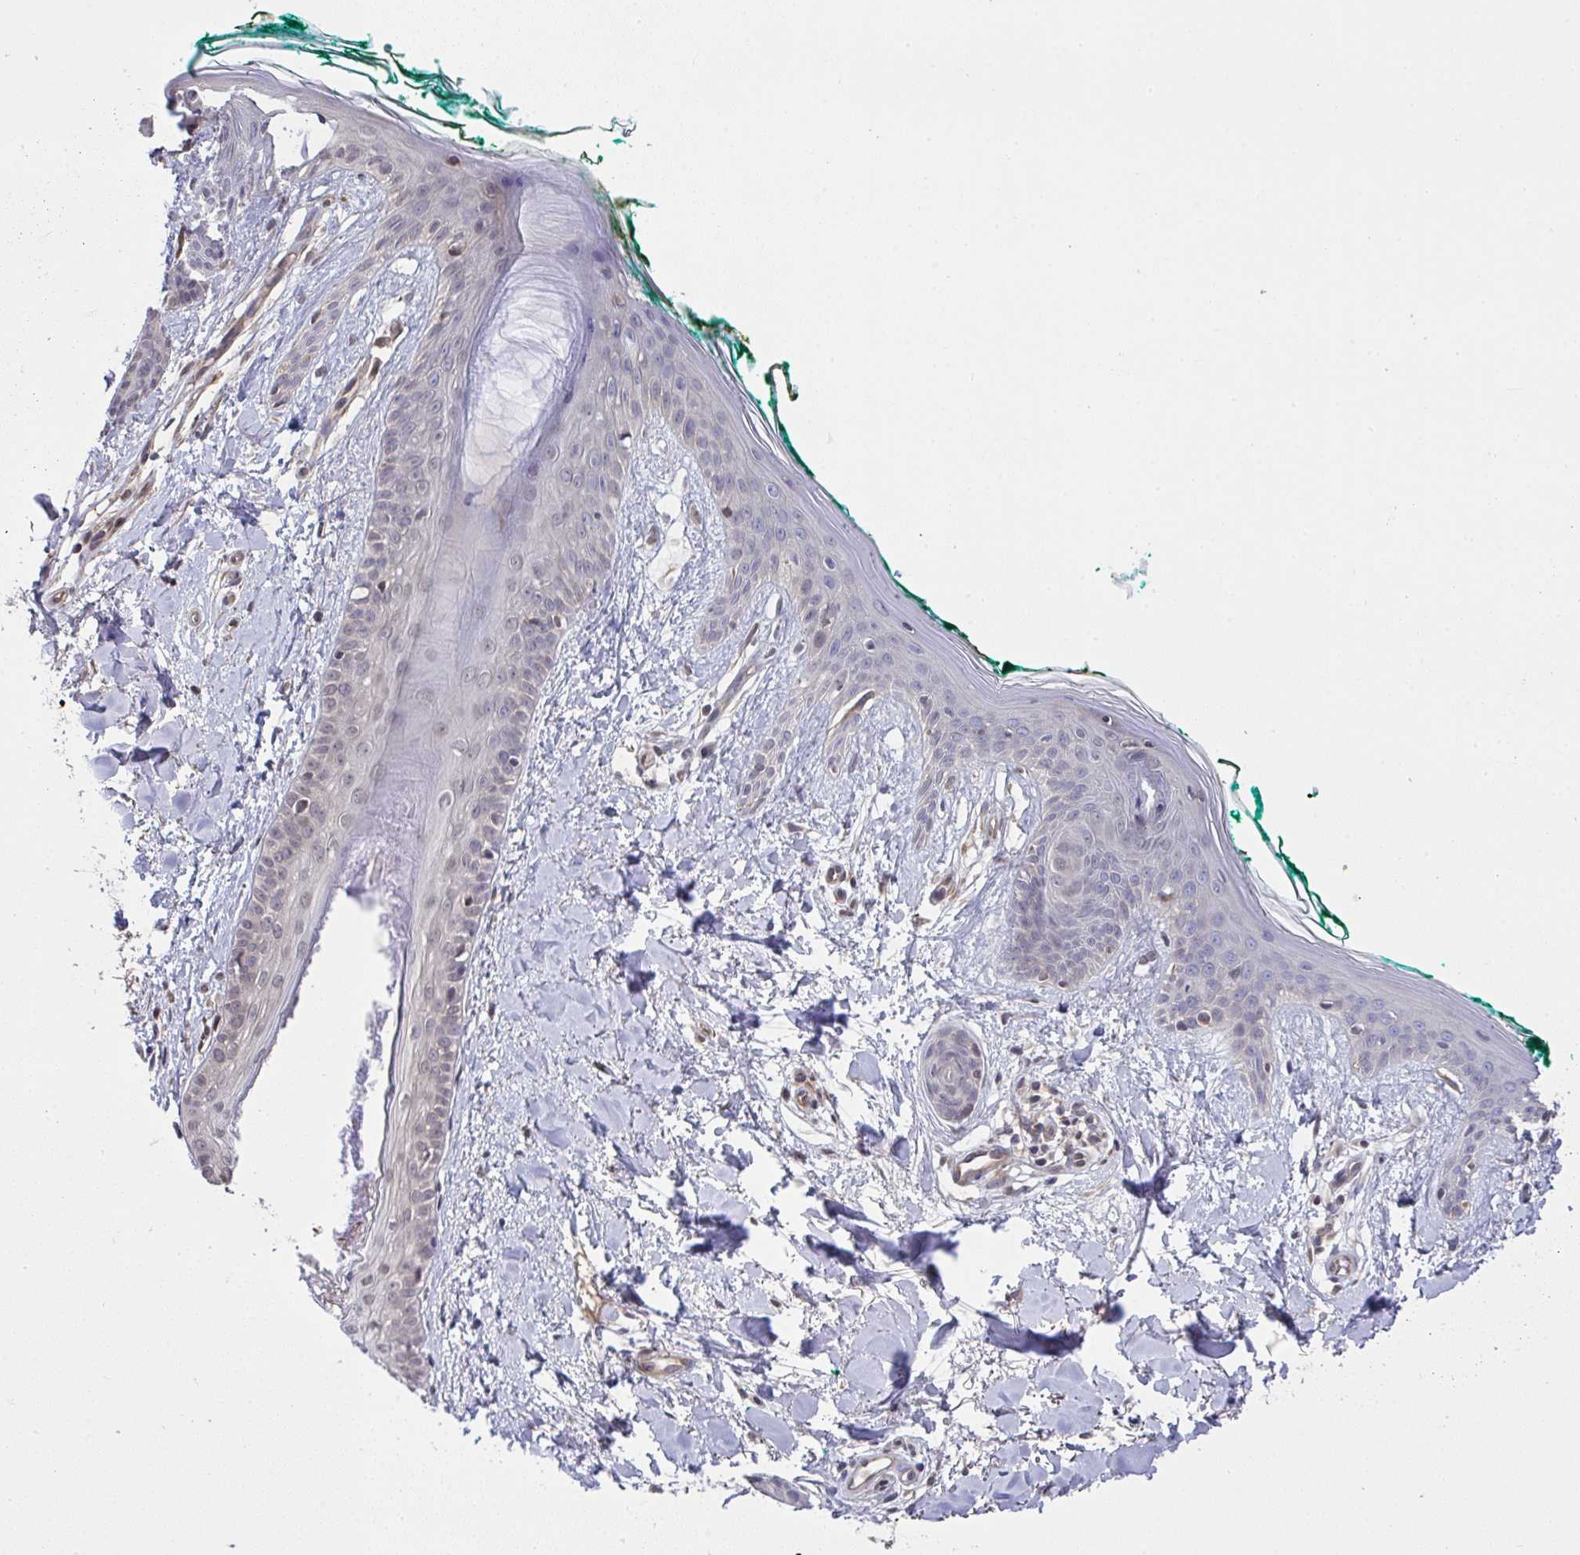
{"staining": {"intensity": "negative", "quantity": "none", "location": "none"}, "tissue": "skin", "cell_type": "Fibroblasts", "image_type": "normal", "snomed": [{"axis": "morphology", "description": "Normal tissue, NOS"}, {"axis": "topography", "description": "Skin"}], "caption": "Skin stained for a protein using IHC displays no expression fibroblasts.", "gene": "C9orf64", "patient": {"sex": "female", "age": 34}}